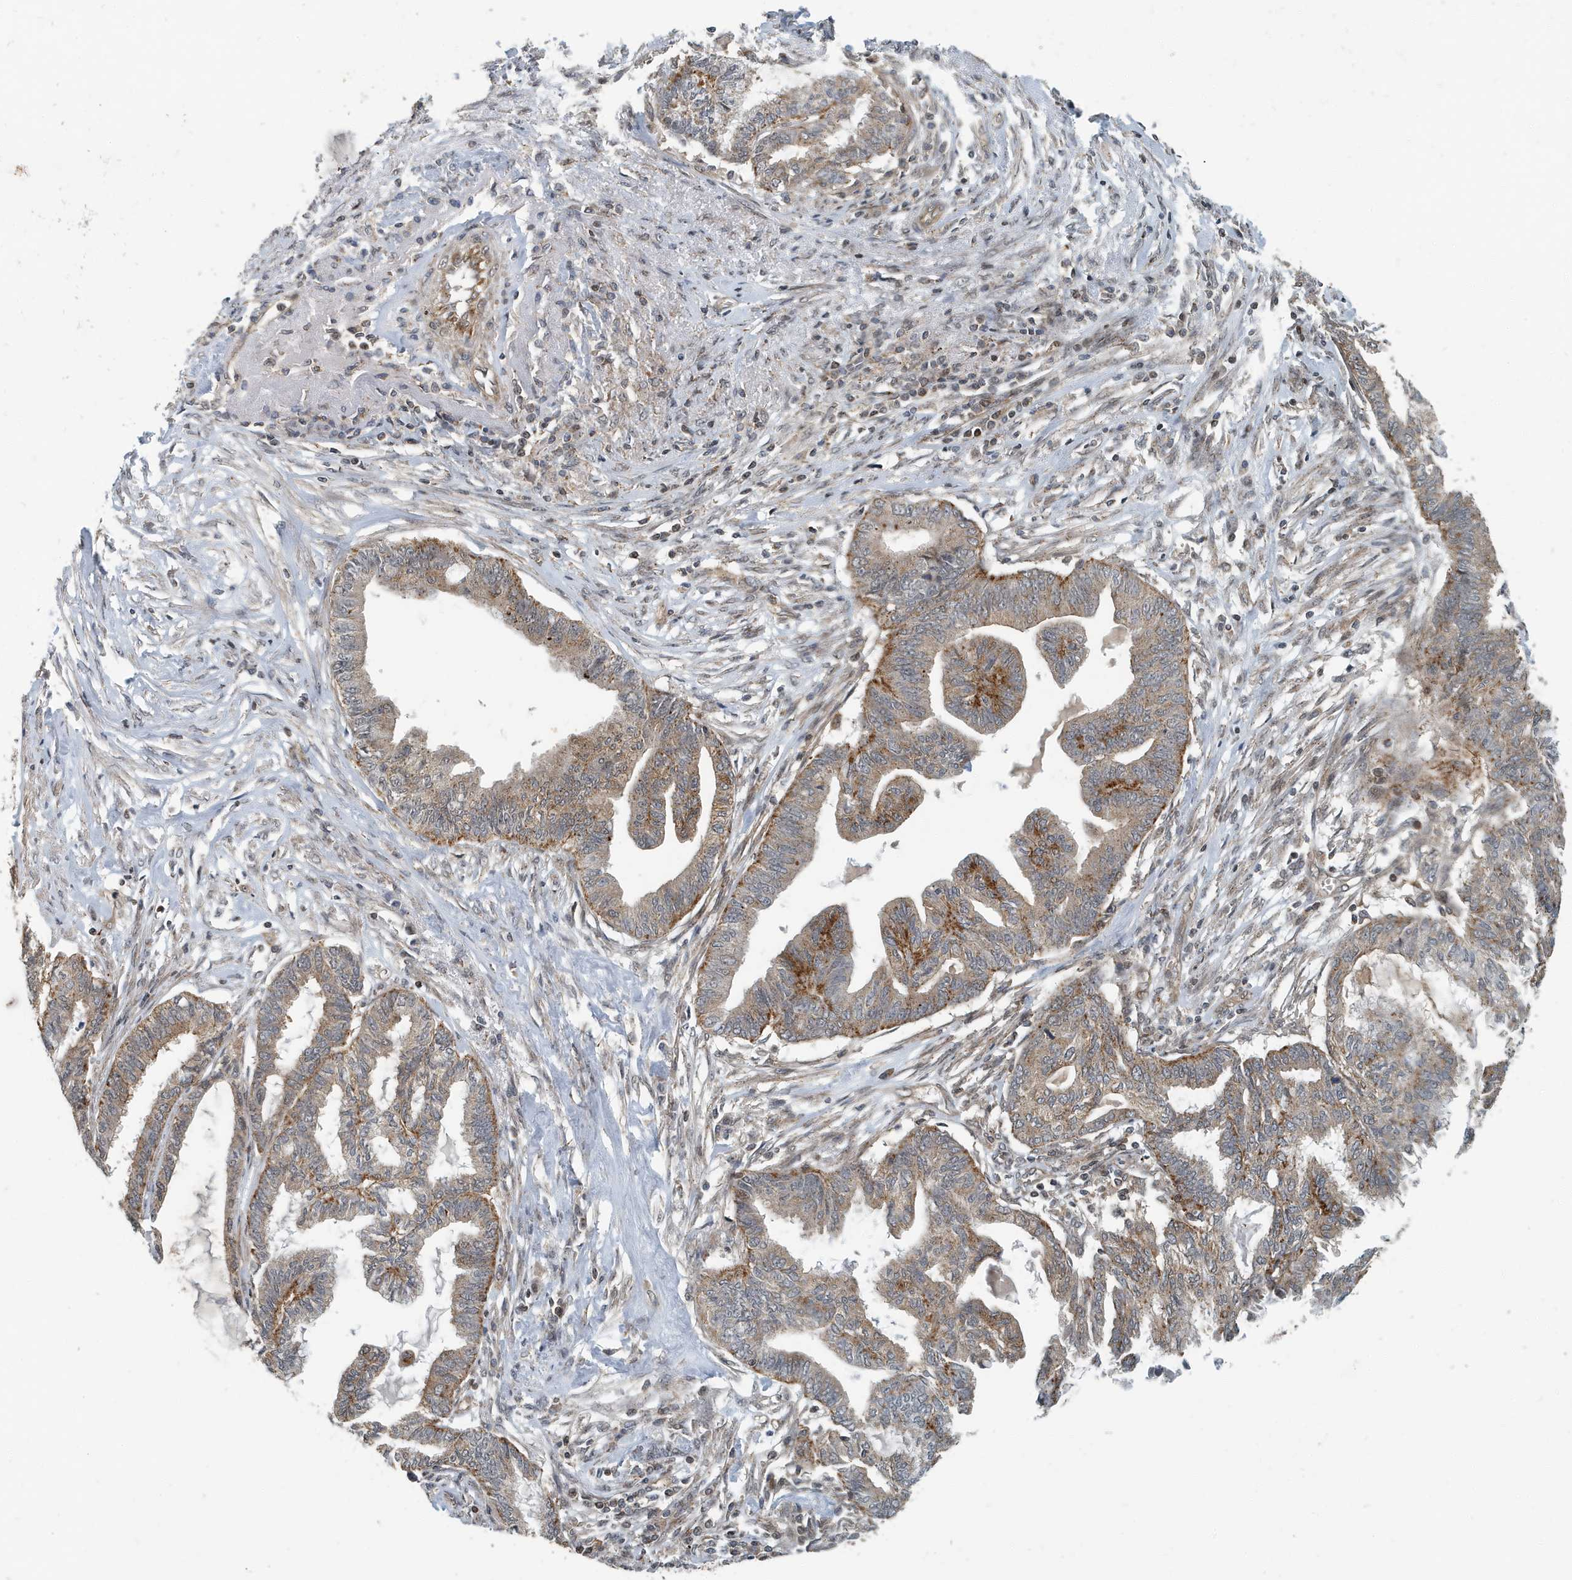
{"staining": {"intensity": "moderate", "quantity": ">75%", "location": "cytoplasmic/membranous"}, "tissue": "endometrial cancer", "cell_type": "Tumor cells", "image_type": "cancer", "snomed": [{"axis": "morphology", "description": "Adenocarcinoma, NOS"}, {"axis": "topography", "description": "Endometrium"}], "caption": "Protein positivity by IHC shows moderate cytoplasmic/membranous staining in about >75% of tumor cells in endometrial cancer.", "gene": "KIF15", "patient": {"sex": "female", "age": 86}}